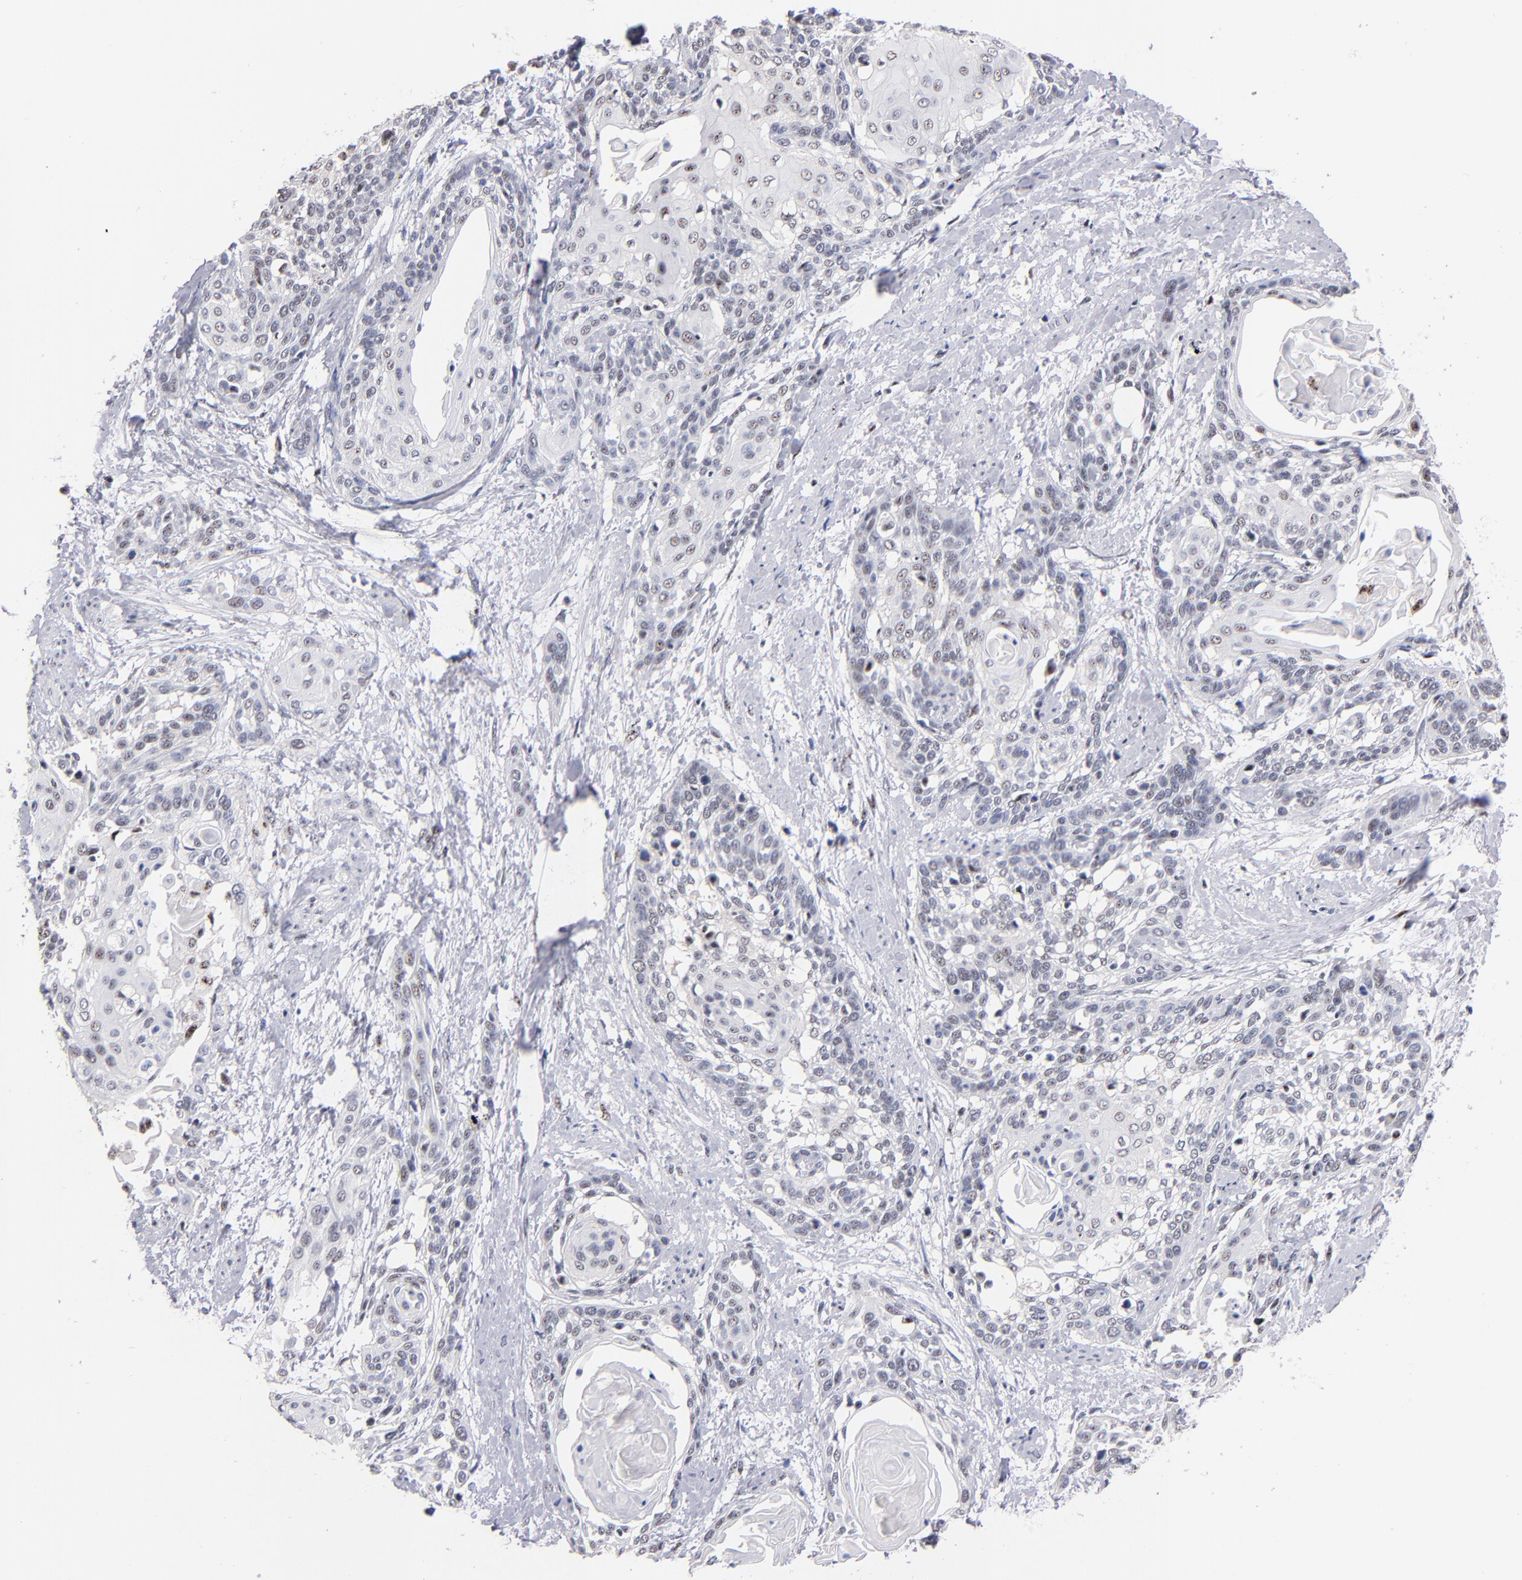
{"staining": {"intensity": "negative", "quantity": "none", "location": "none"}, "tissue": "cervical cancer", "cell_type": "Tumor cells", "image_type": "cancer", "snomed": [{"axis": "morphology", "description": "Squamous cell carcinoma, NOS"}, {"axis": "topography", "description": "Cervix"}], "caption": "Tumor cells are negative for protein expression in human cervical cancer (squamous cell carcinoma).", "gene": "RAF1", "patient": {"sex": "female", "age": 57}}